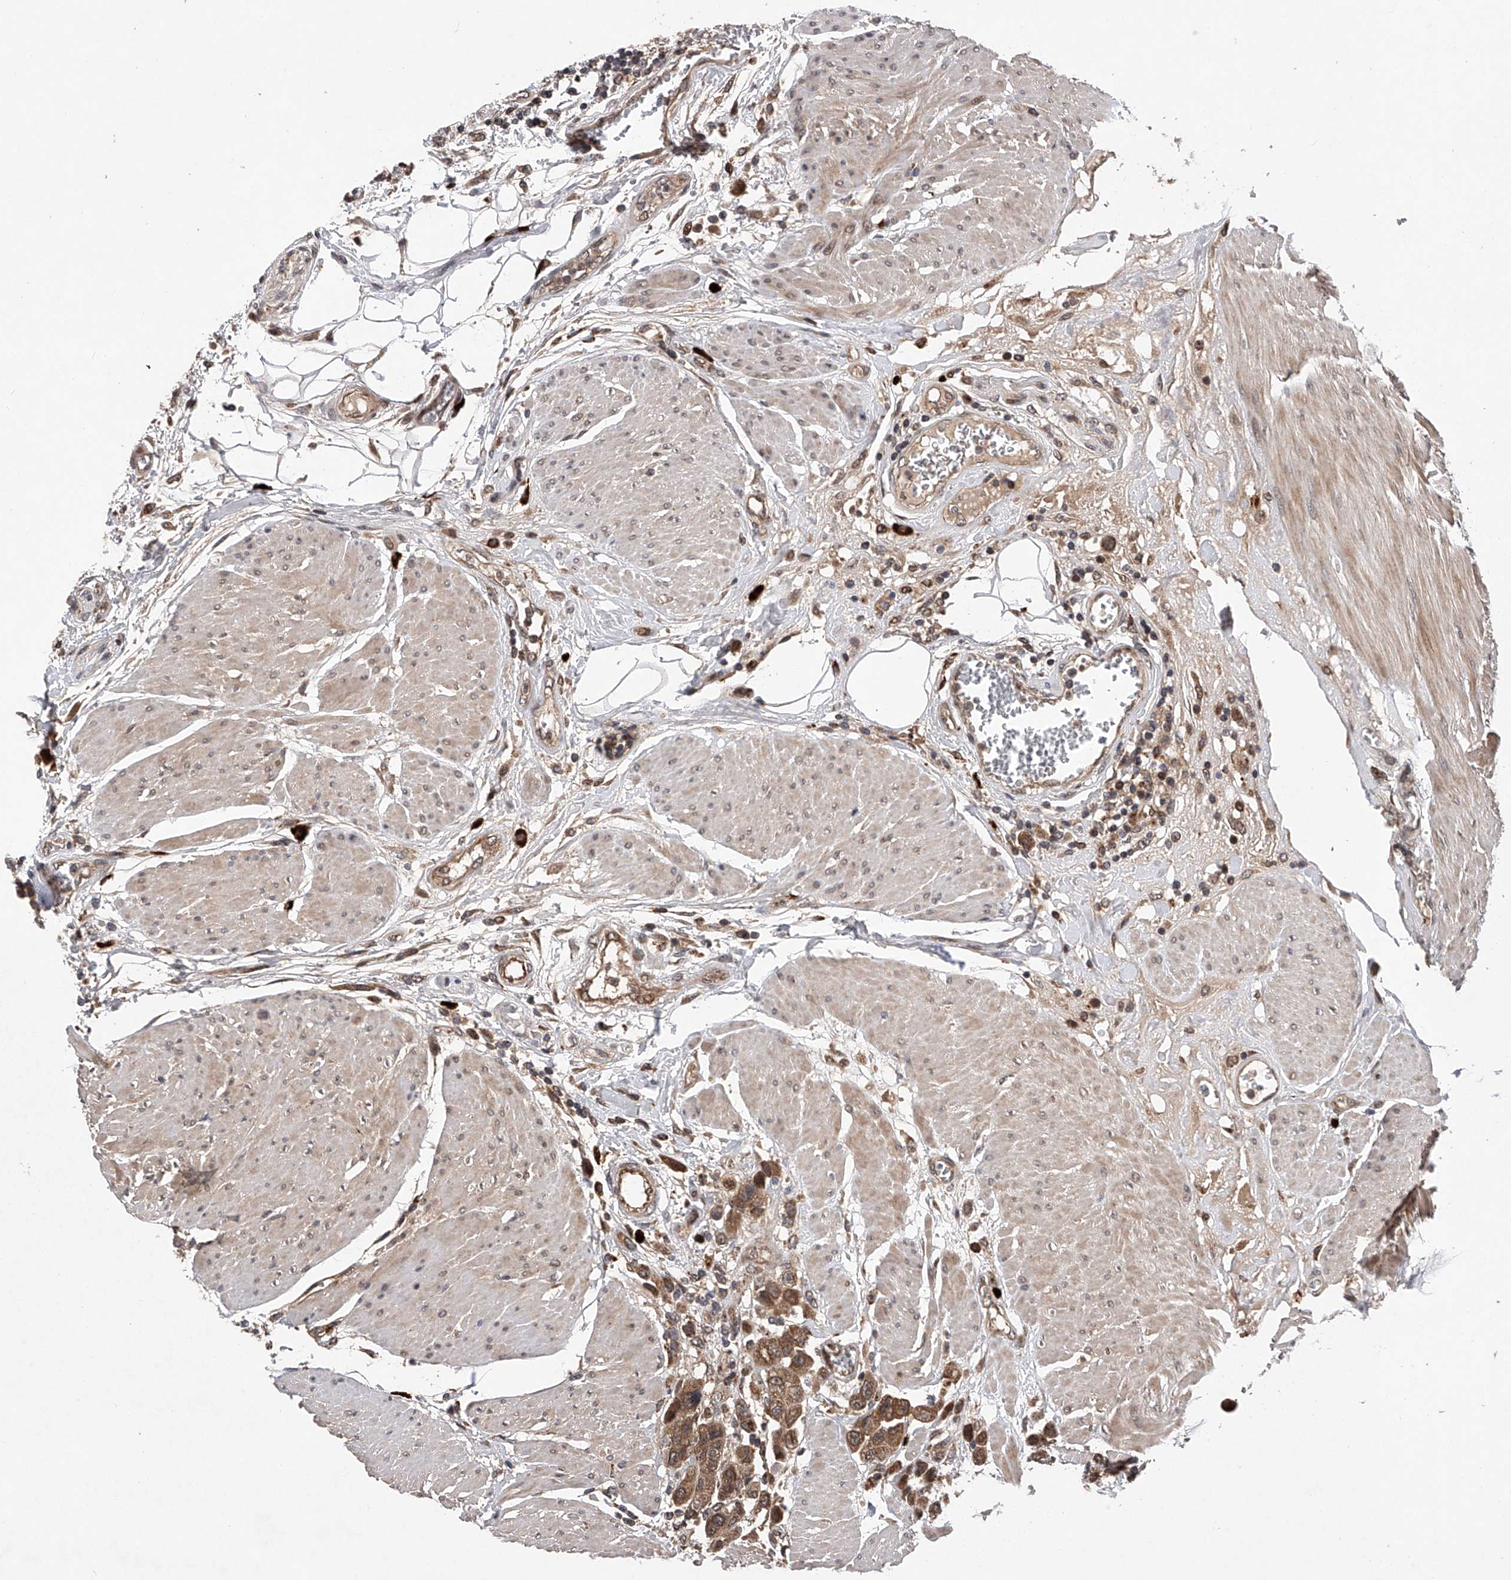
{"staining": {"intensity": "moderate", "quantity": ">75%", "location": "cytoplasmic/membranous"}, "tissue": "urothelial cancer", "cell_type": "Tumor cells", "image_type": "cancer", "snomed": [{"axis": "morphology", "description": "Urothelial carcinoma, High grade"}, {"axis": "topography", "description": "Urinary bladder"}], "caption": "Protein positivity by IHC shows moderate cytoplasmic/membranous staining in about >75% of tumor cells in urothelial cancer.", "gene": "MAP3K11", "patient": {"sex": "male", "age": 50}}